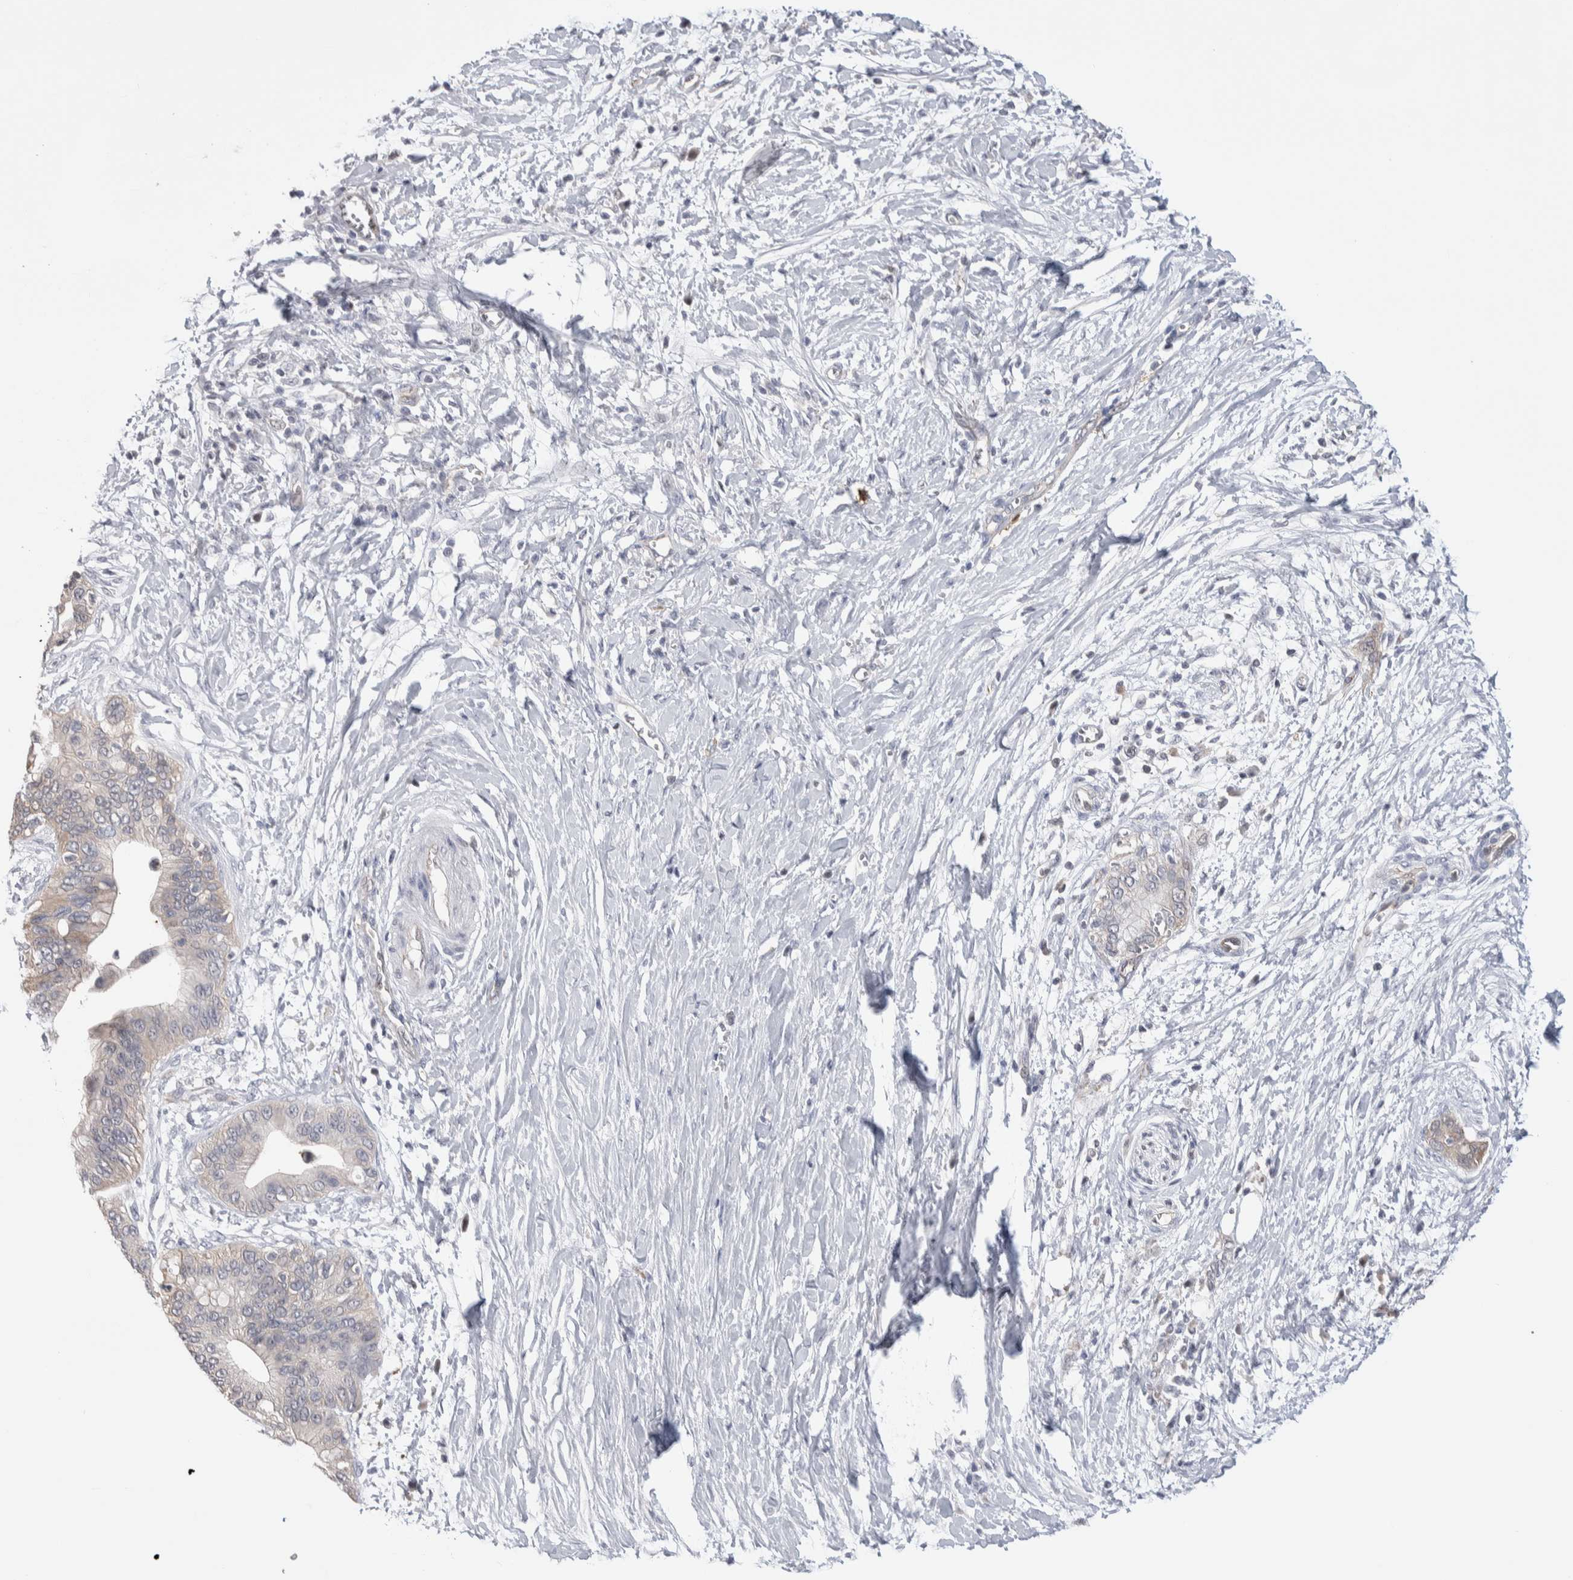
{"staining": {"intensity": "negative", "quantity": "none", "location": "none"}, "tissue": "pancreatic cancer", "cell_type": "Tumor cells", "image_type": "cancer", "snomed": [{"axis": "morphology", "description": "Normal tissue, NOS"}, {"axis": "morphology", "description": "Adenocarcinoma, NOS"}, {"axis": "topography", "description": "Pancreas"}, {"axis": "topography", "description": "Peripheral nerve tissue"}], "caption": "Human pancreatic adenocarcinoma stained for a protein using immunohistochemistry (IHC) shows no expression in tumor cells.", "gene": "ZBTB49", "patient": {"sex": "male", "age": 59}}